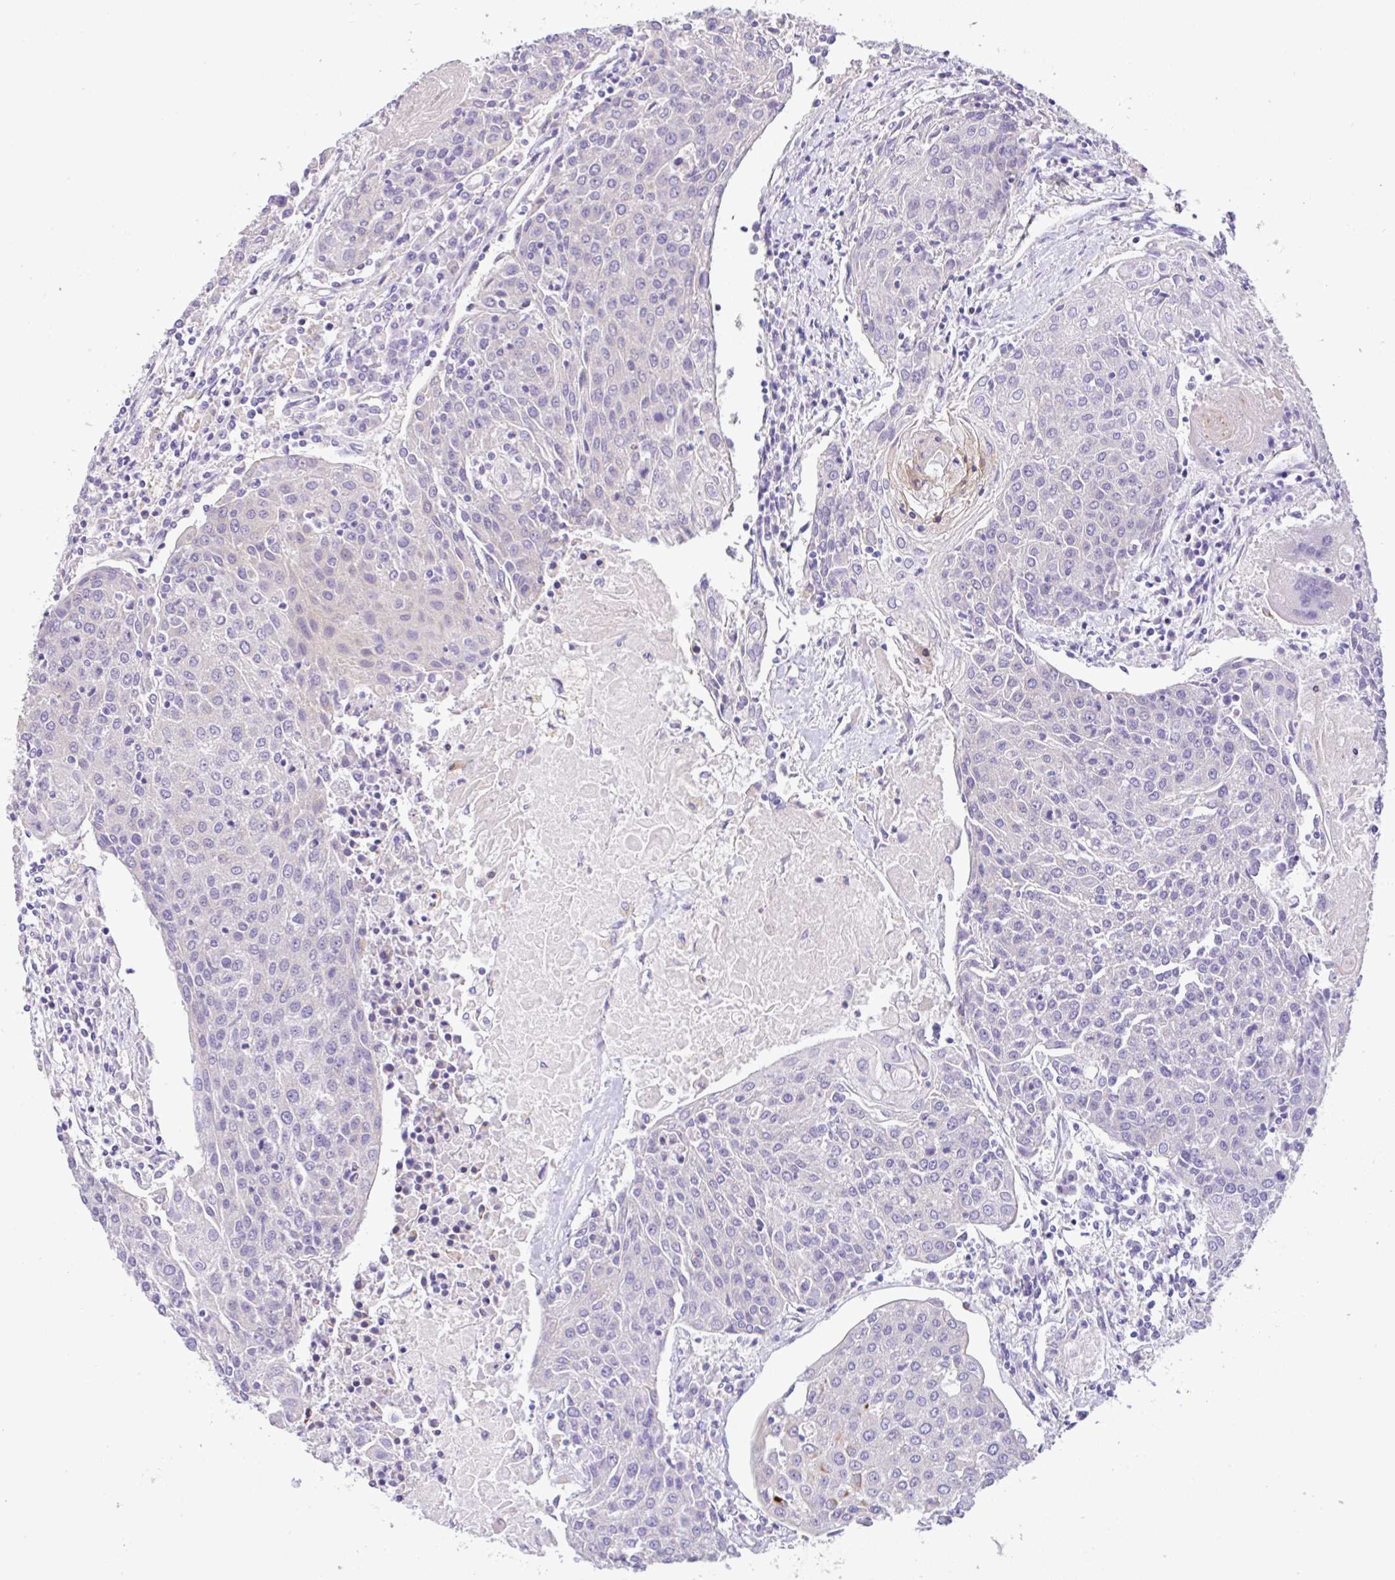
{"staining": {"intensity": "negative", "quantity": "none", "location": "none"}, "tissue": "urothelial cancer", "cell_type": "Tumor cells", "image_type": "cancer", "snomed": [{"axis": "morphology", "description": "Urothelial carcinoma, High grade"}, {"axis": "topography", "description": "Urinary bladder"}], "caption": "The IHC micrograph has no significant expression in tumor cells of urothelial carcinoma (high-grade) tissue.", "gene": "EPN3", "patient": {"sex": "female", "age": 85}}